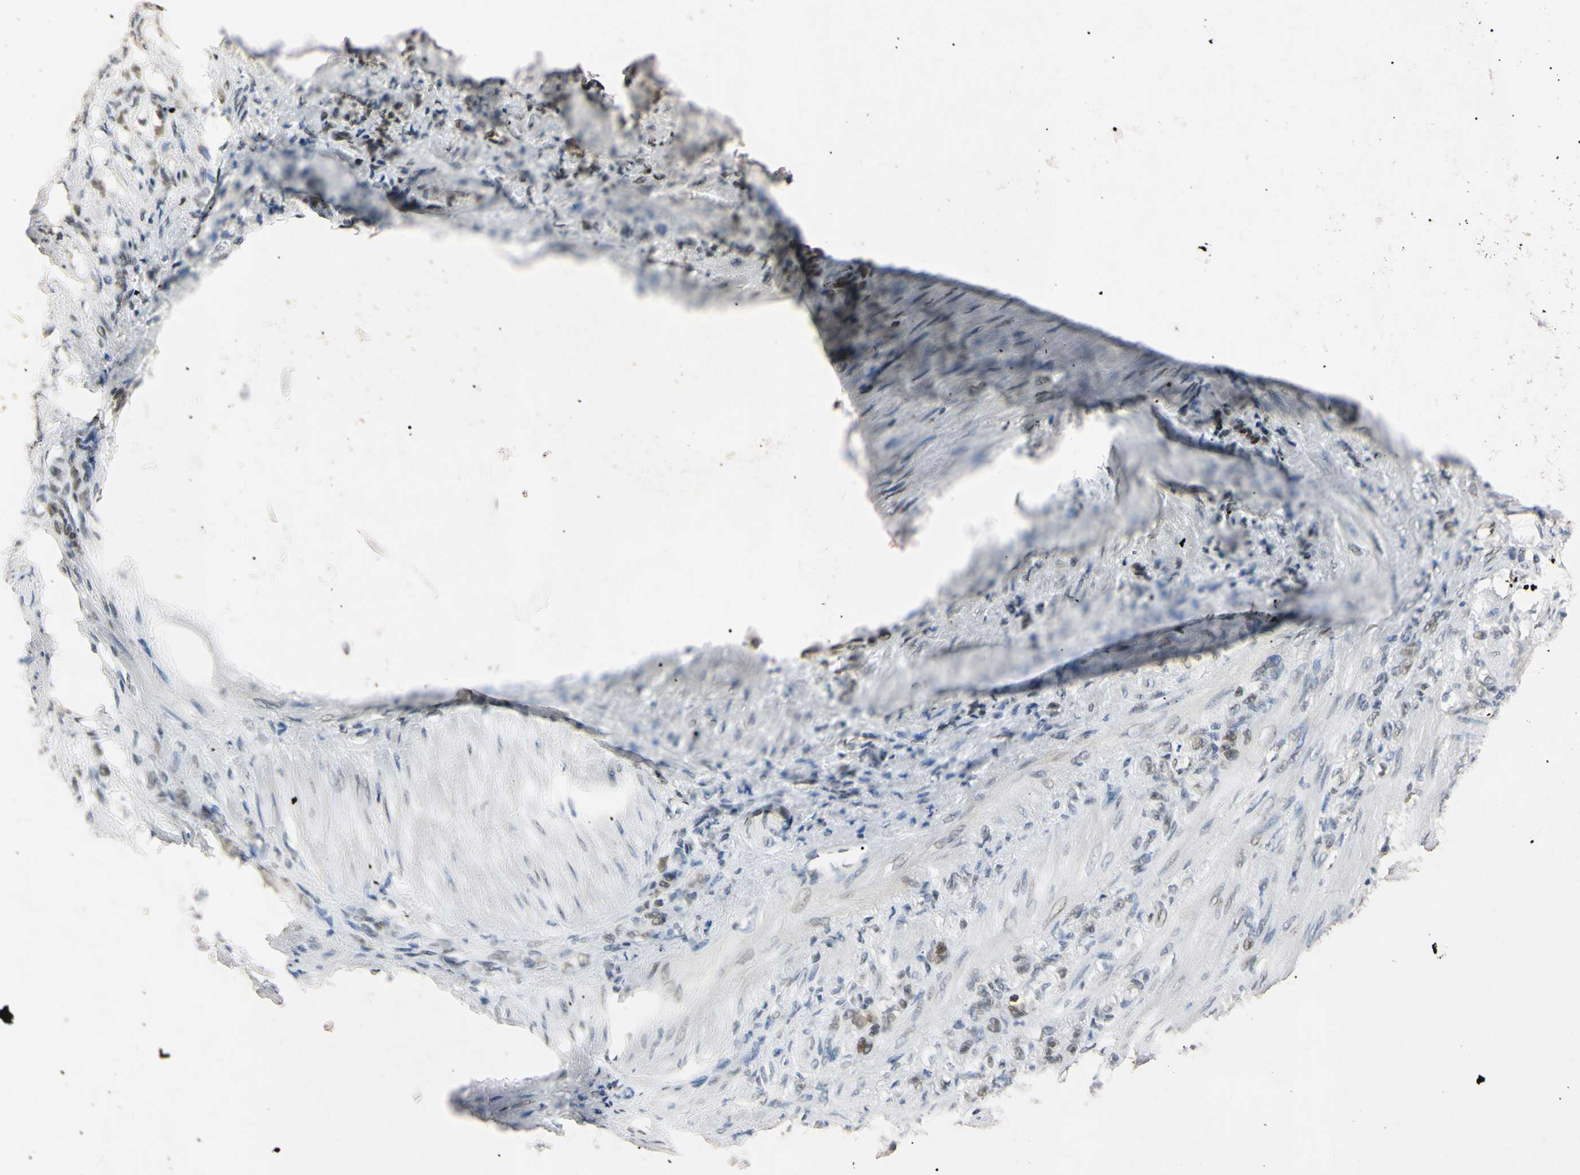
{"staining": {"intensity": "weak", "quantity": "<25%", "location": "nuclear"}, "tissue": "stomach cancer", "cell_type": "Tumor cells", "image_type": "cancer", "snomed": [{"axis": "morphology", "description": "Adenocarcinoma, NOS"}, {"axis": "topography", "description": "Stomach"}], "caption": "IHC micrograph of human stomach cancer (adenocarcinoma) stained for a protein (brown), which shows no staining in tumor cells. (Stains: DAB immunohistochemistry (IHC) with hematoxylin counter stain, Microscopy: brightfield microscopy at high magnification).", "gene": "SMARCA5", "patient": {"sex": "male", "age": 82}}